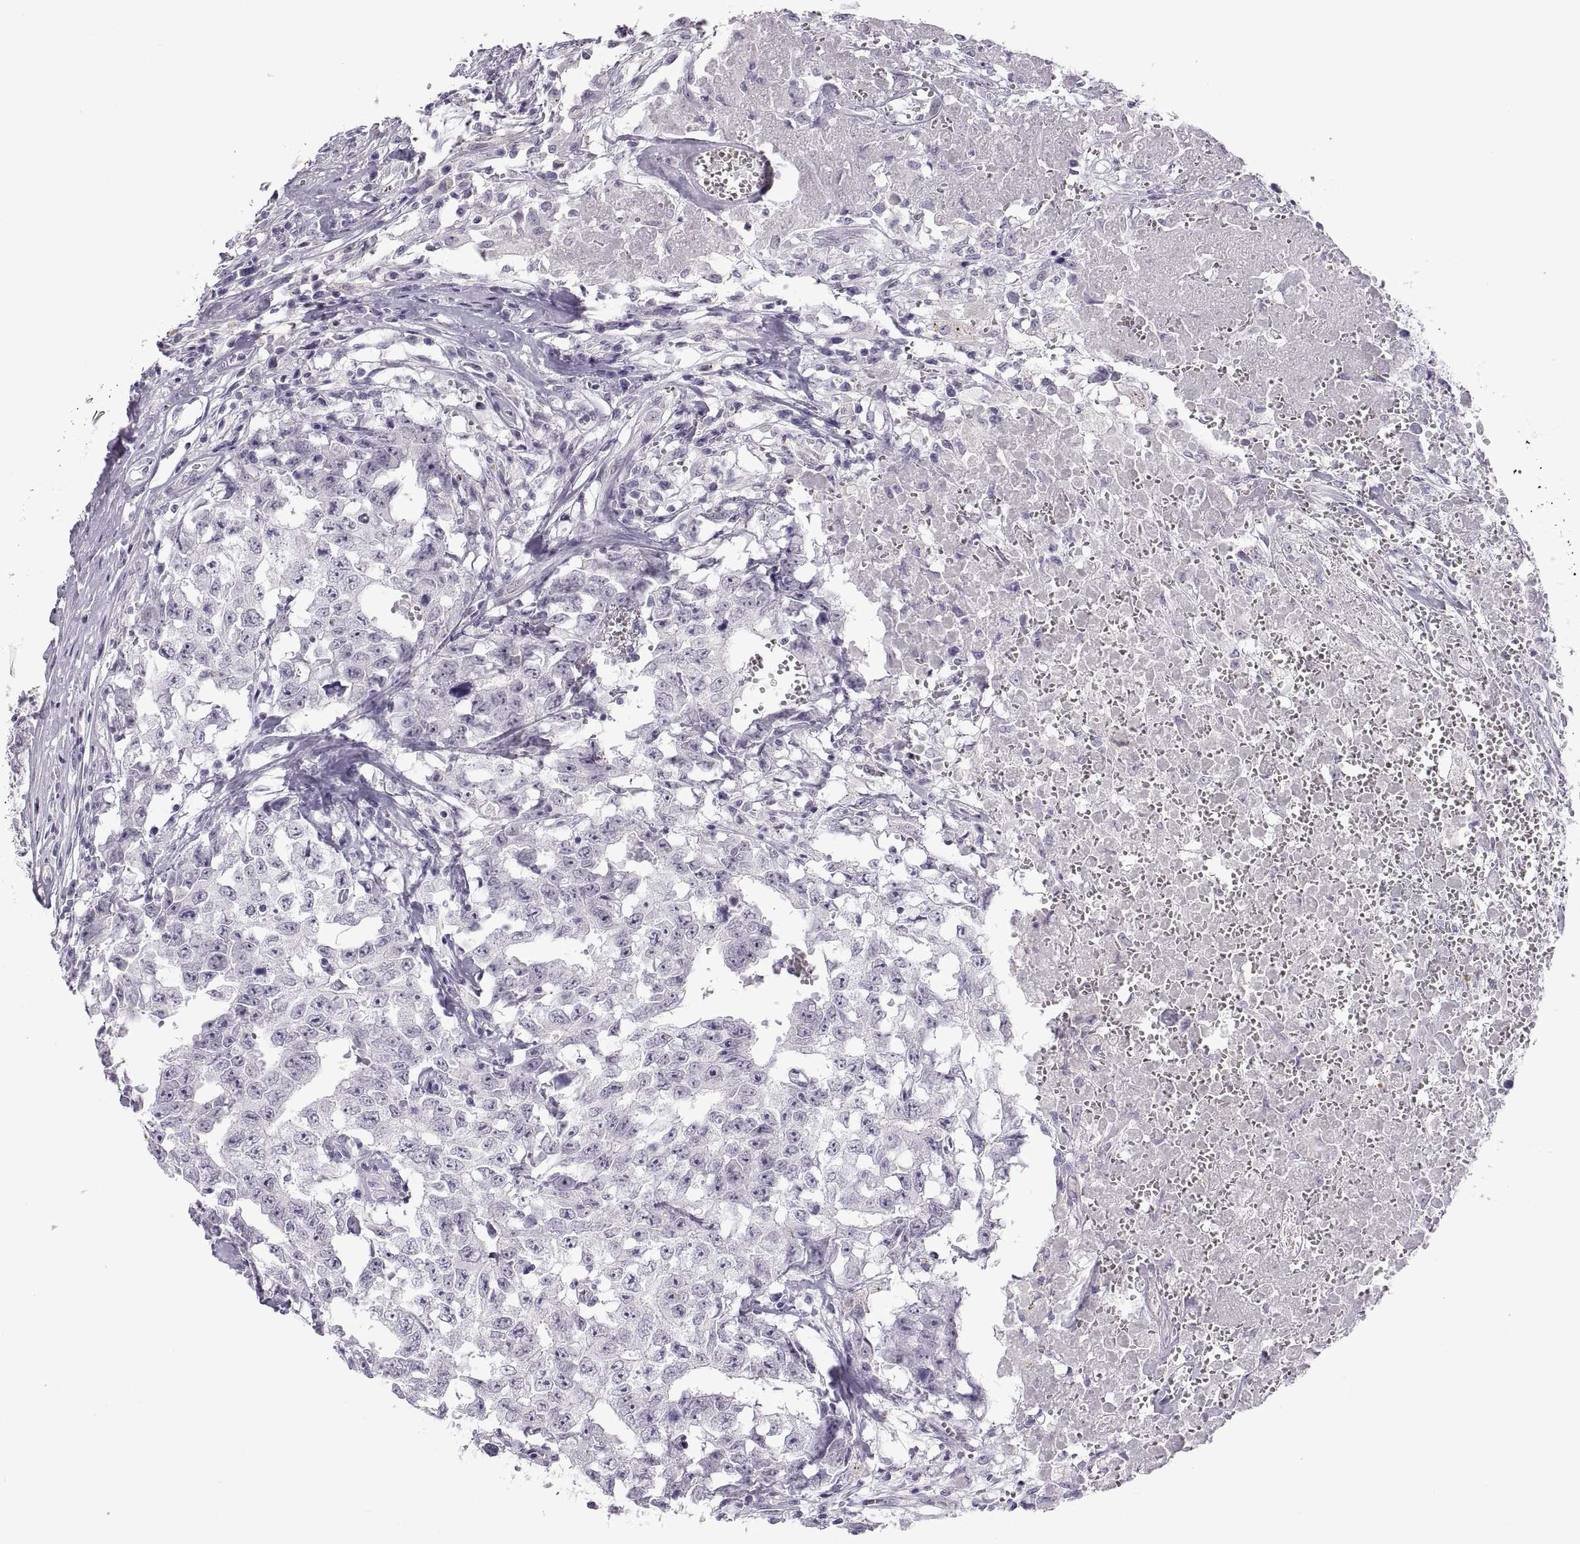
{"staining": {"intensity": "negative", "quantity": "none", "location": "none"}, "tissue": "testis cancer", "cell_type": "Tumor cells", "image_type": "cancer", "snomed": [{"axis": "morphology", "description": "Carcinoma, Embryonal, NOS"}, {"axis": "topography", "description": "Testis"}], "caption": "An image of human embryonal carcinoma (testis) is negative for staining in tumor cells.", "gene": "C3orf22", "patient": {"sex": "male", "age": 36}}